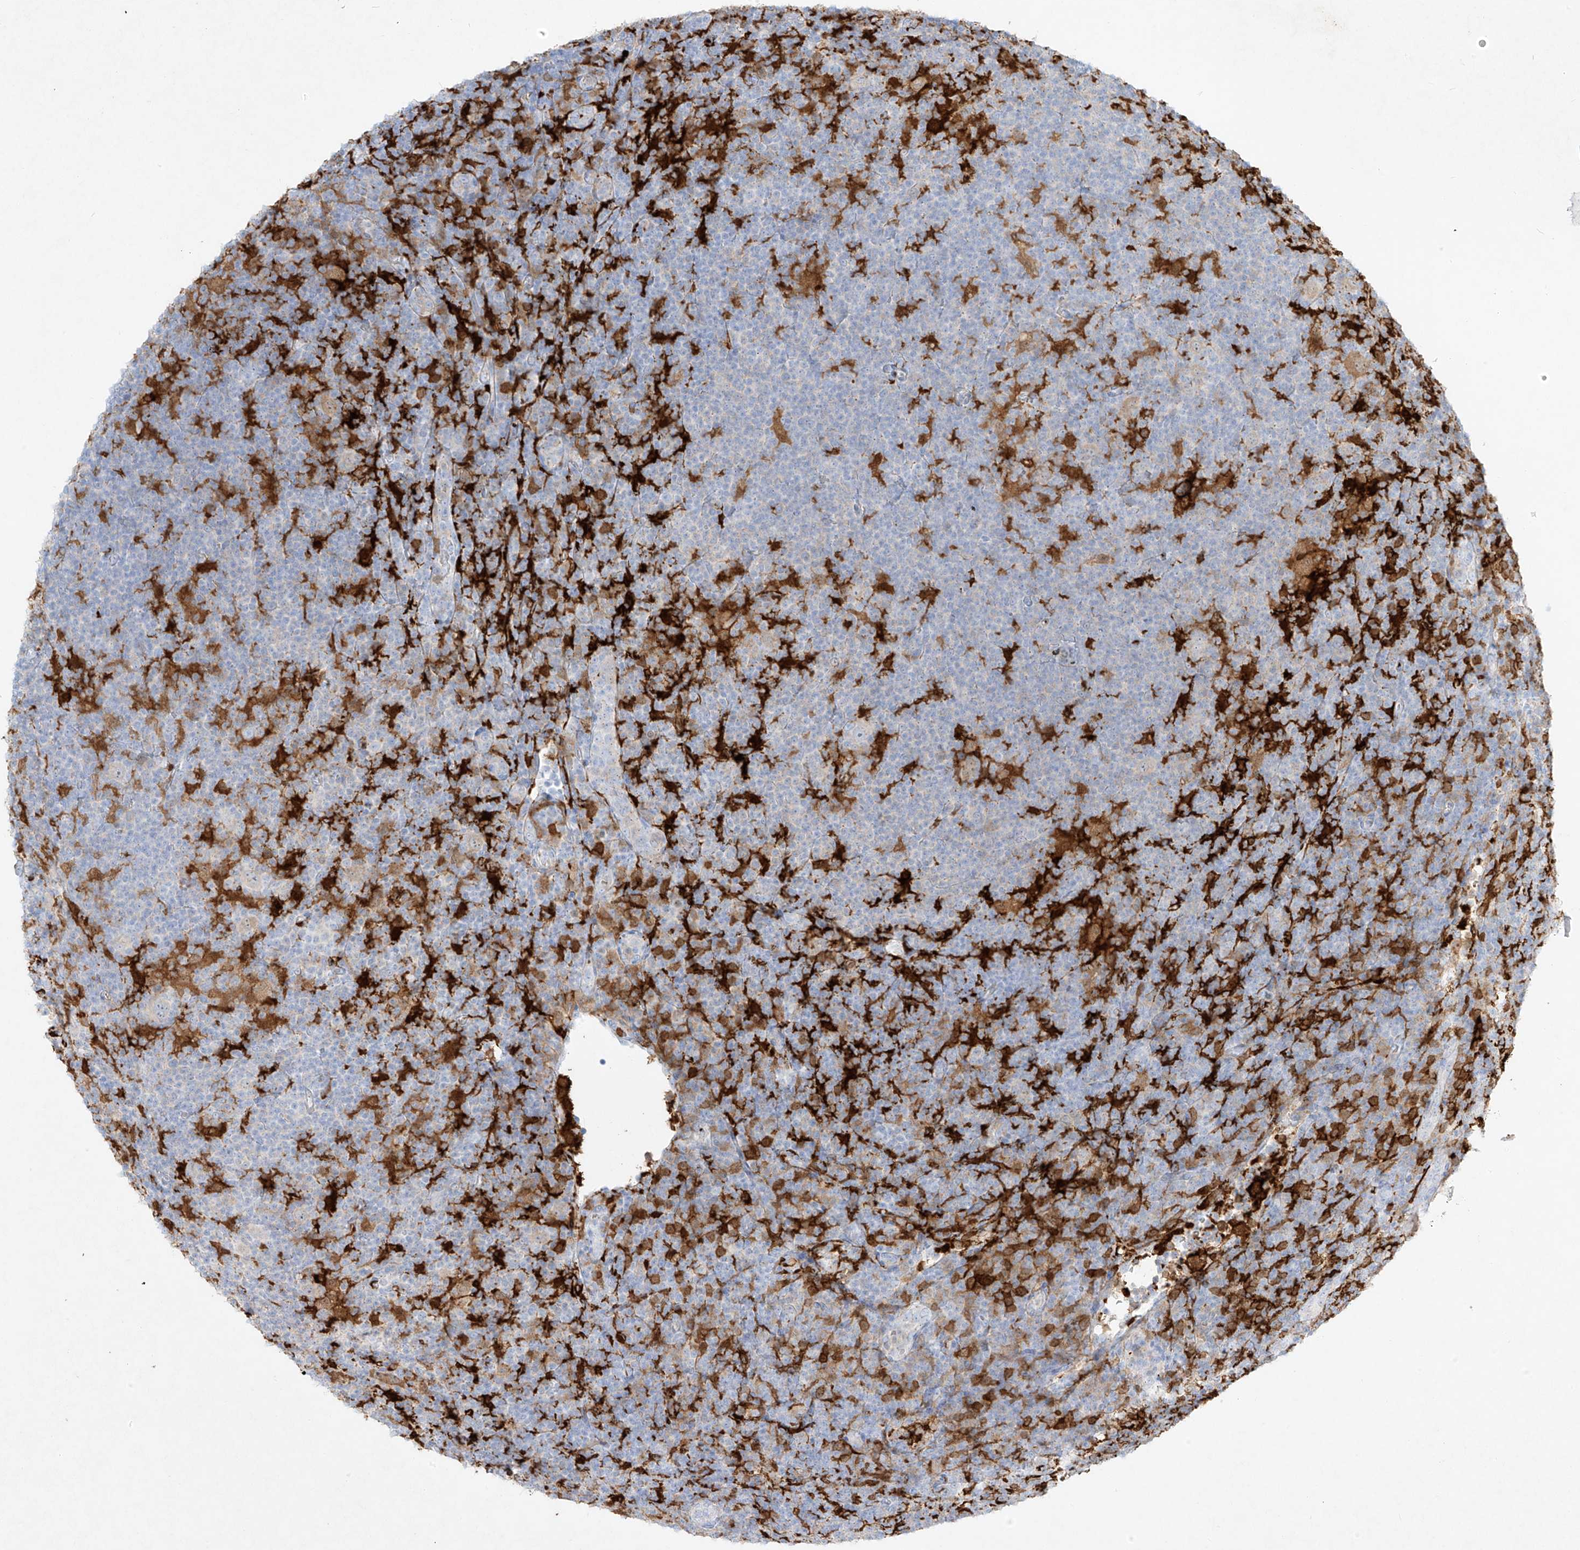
{"staining": {"intensity": "negative", "quantity": "none", "location": "none"}, "tissue": "lymphoma", "cell_type": "Tumor cells", "image_type": "cancer", "snomed": [{"axis": "morphology", "description": "Hodgkin's disease, NOS"}, {"axis": "topography", "description": "Lymph node"}], "caption": "Protein analysis of Hodgkin's disease reveals no significant expression in tumor cells.", "gene": "PLEK", "patient": {"sex": "female", "age": 57}}